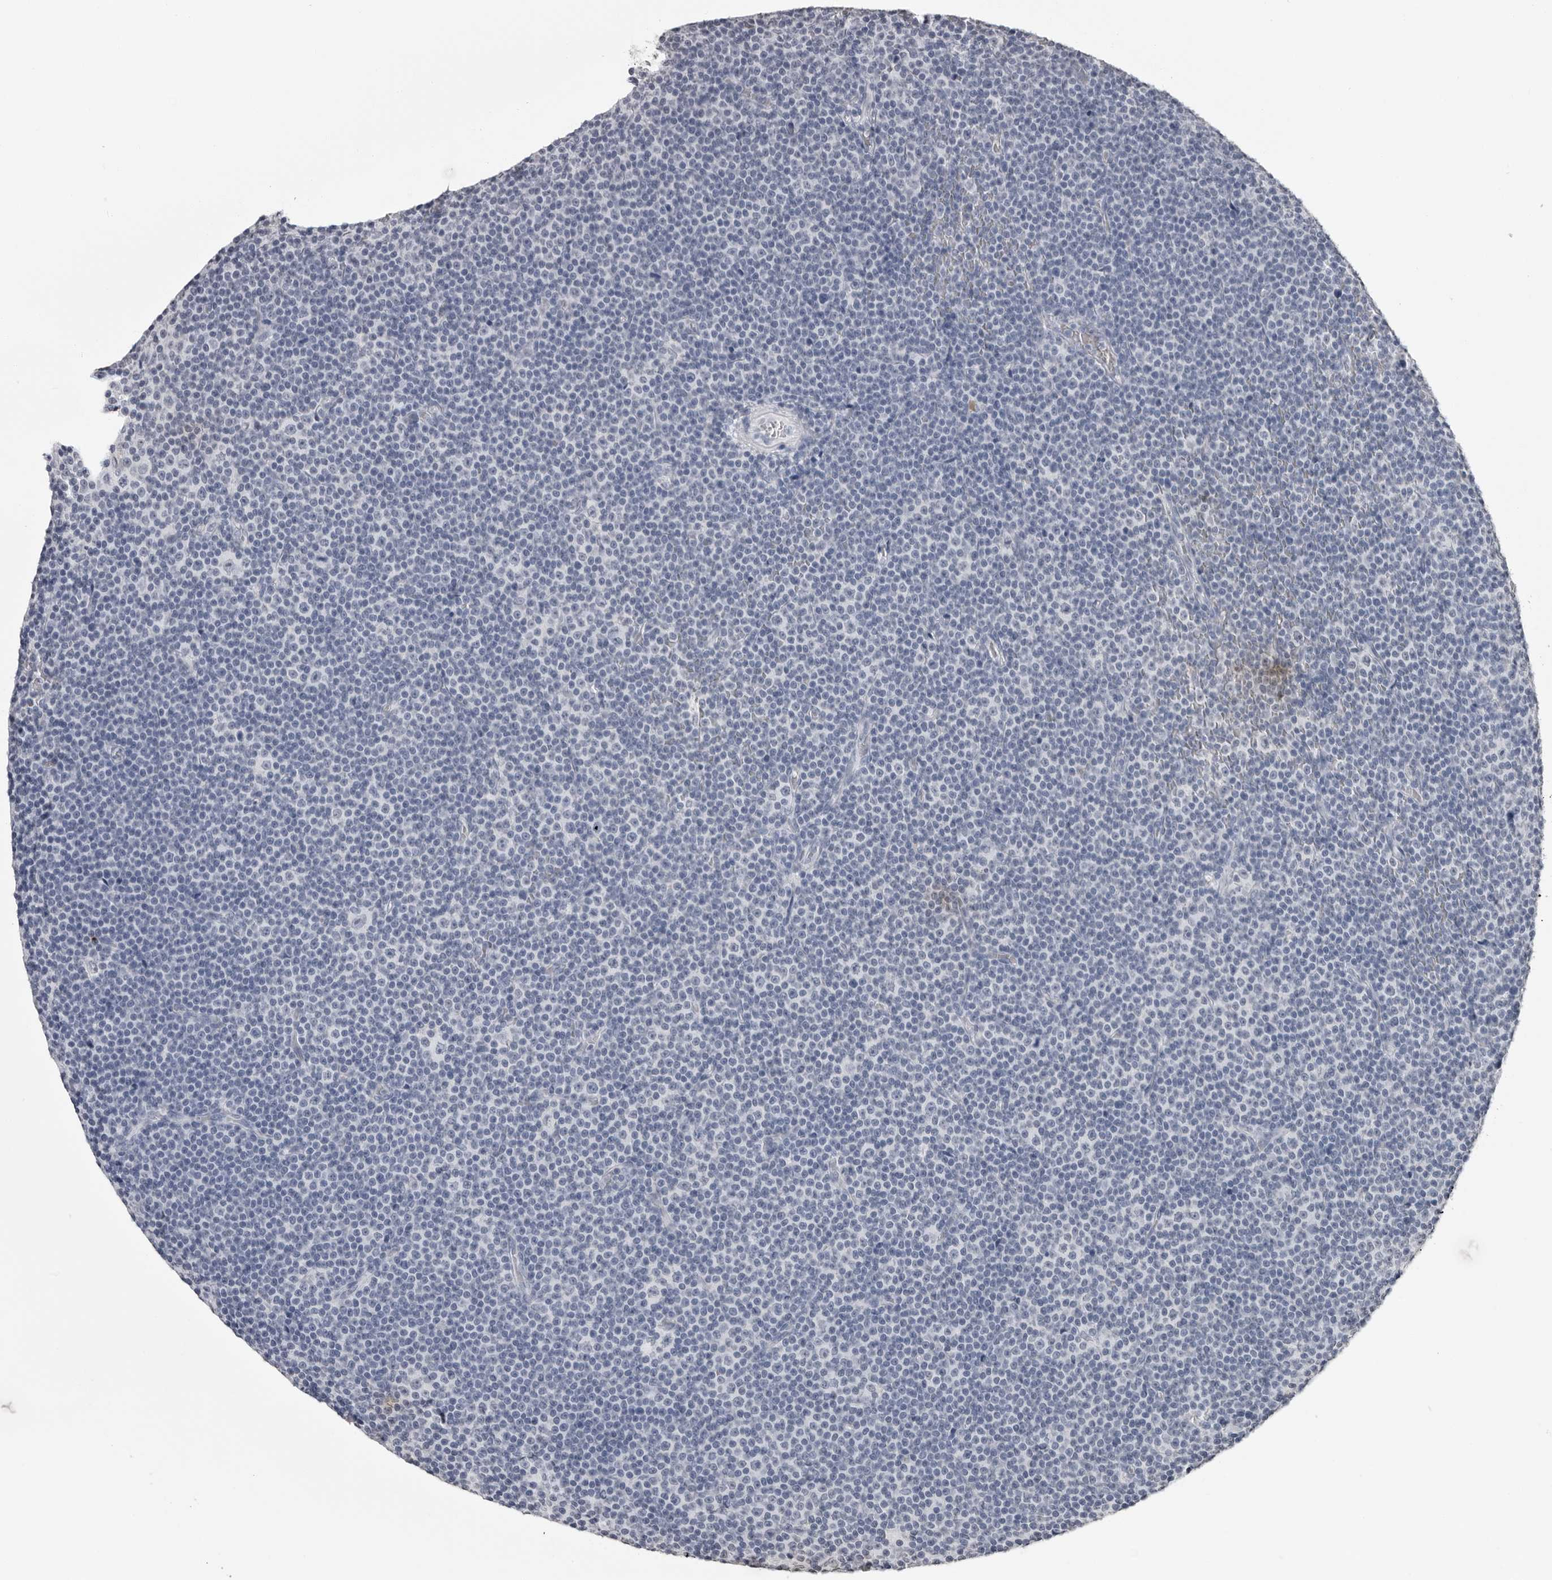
{"staining": {"intensity": "negative", "quantity": "none", "location": "none"}, "tissue": "lymphoma", "cell_type": "Tumor cells", "image_type": "cancer", "snomed": [{"axis": "morphology", "description": "Malignant lymphoma, non-Hodgkin's type, Low grade"}, {"axis": "topography", "description": "Lymph node"}], "caption": "There is no significant expression in tumor cells of lymphoma.", "gene": "HEPACAM", "patient": {"sex": "female", "age": 67}}